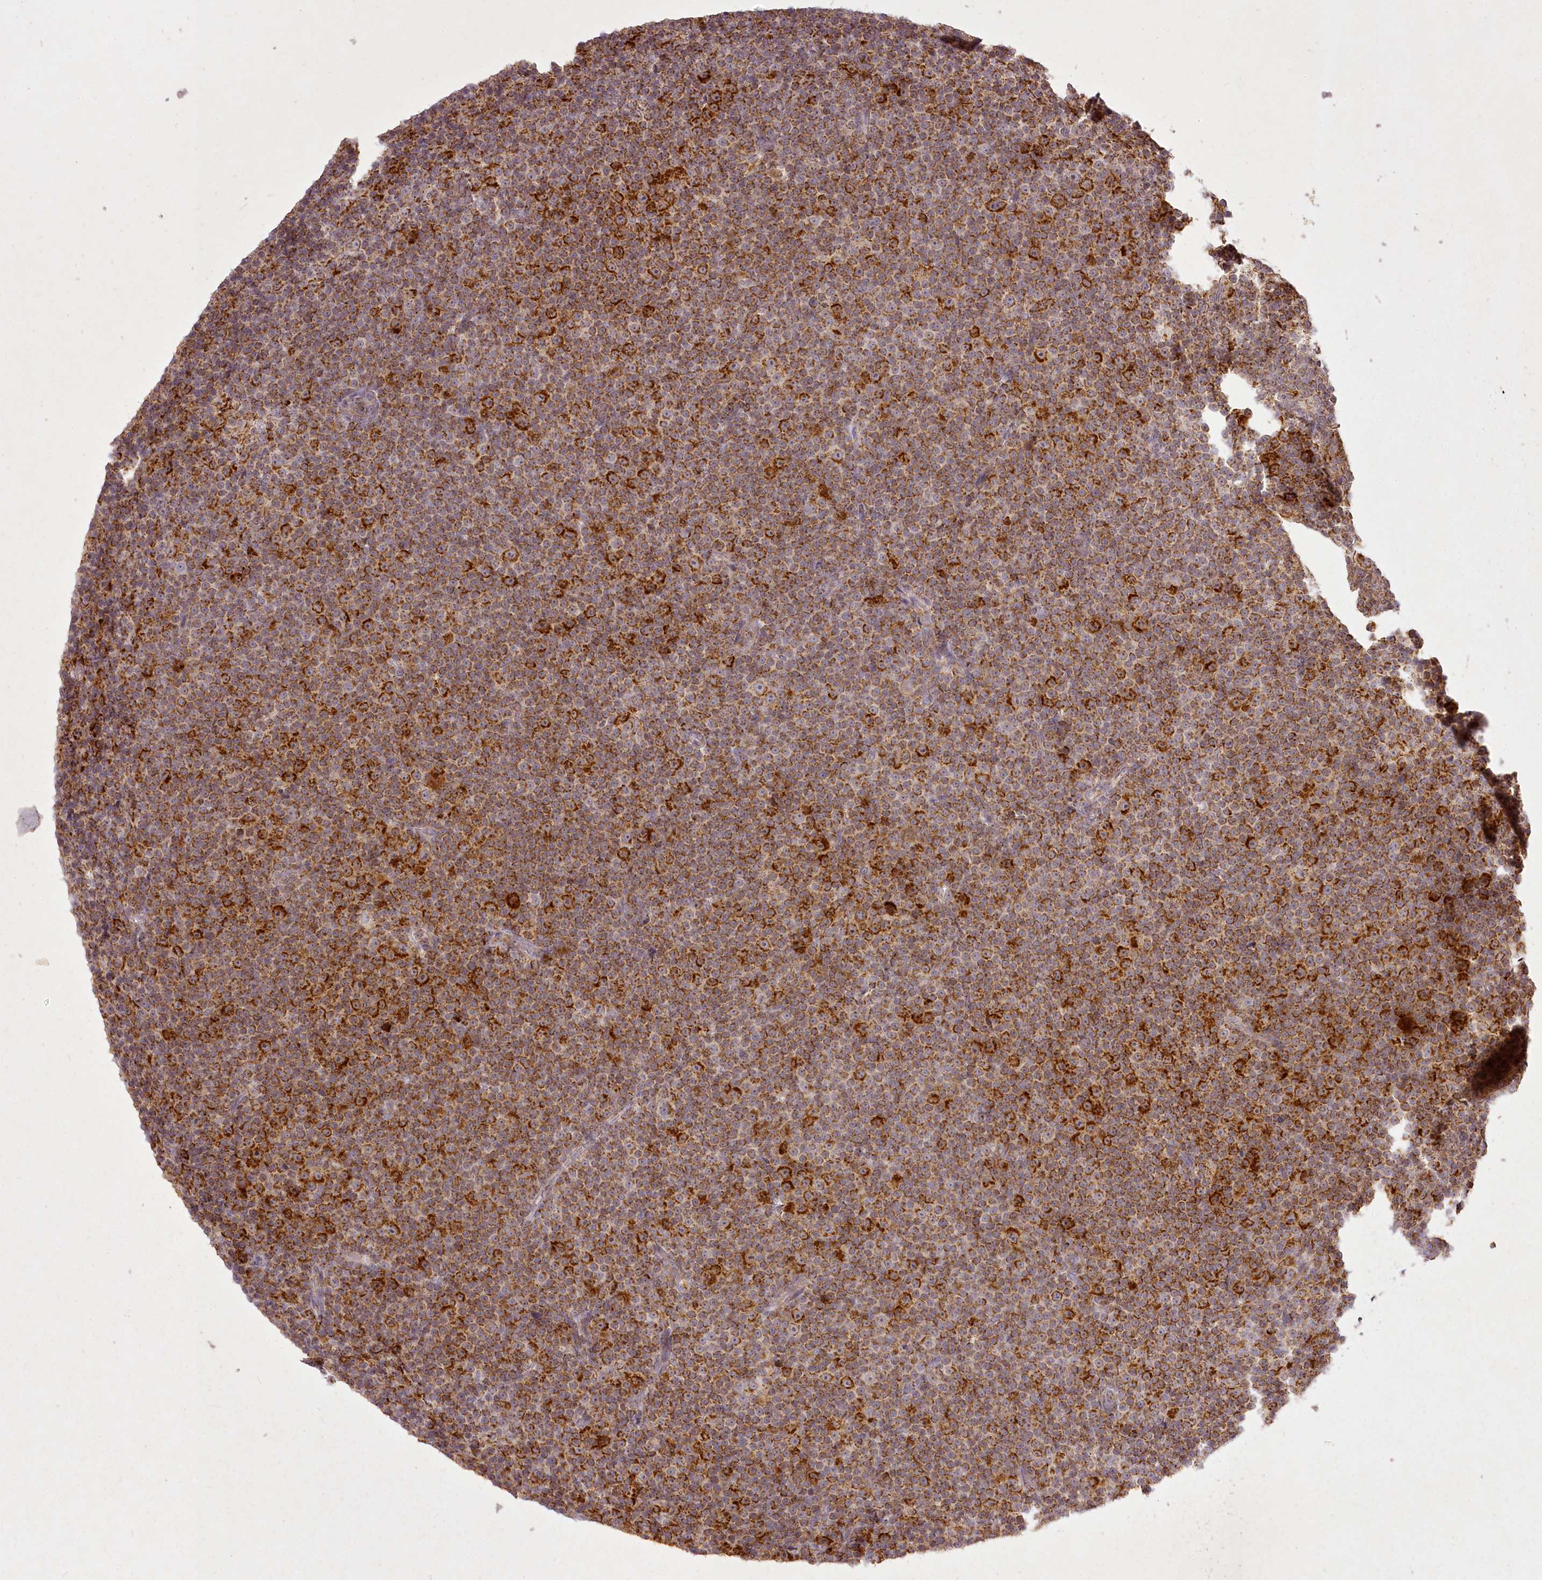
{"staining": {"intensity": "strong", "quantity": ">75%", "location": "cytoplasmic/membranous"}, "tissue": "lymphoma", "cell_type": "Tumor cells", "image_type": "cancer", "snomed": [{"axis": "morphology", "description": "Malignant lymphoma, non-Hodgkin's type, Low grade"}, {"axis": "topography", "description": "Lymph node"}], "caption": "The immunohistochemical stain highlights strong cytoplasmic/membranous positivity in tumor cells of low-grade malignant lymphoma, non-Hodgkin's type tissue. (IHC, brightfield microscopy, high magnification).", "gene": "CHCHD2", "patient": {"sex": "female", "age": 67}}